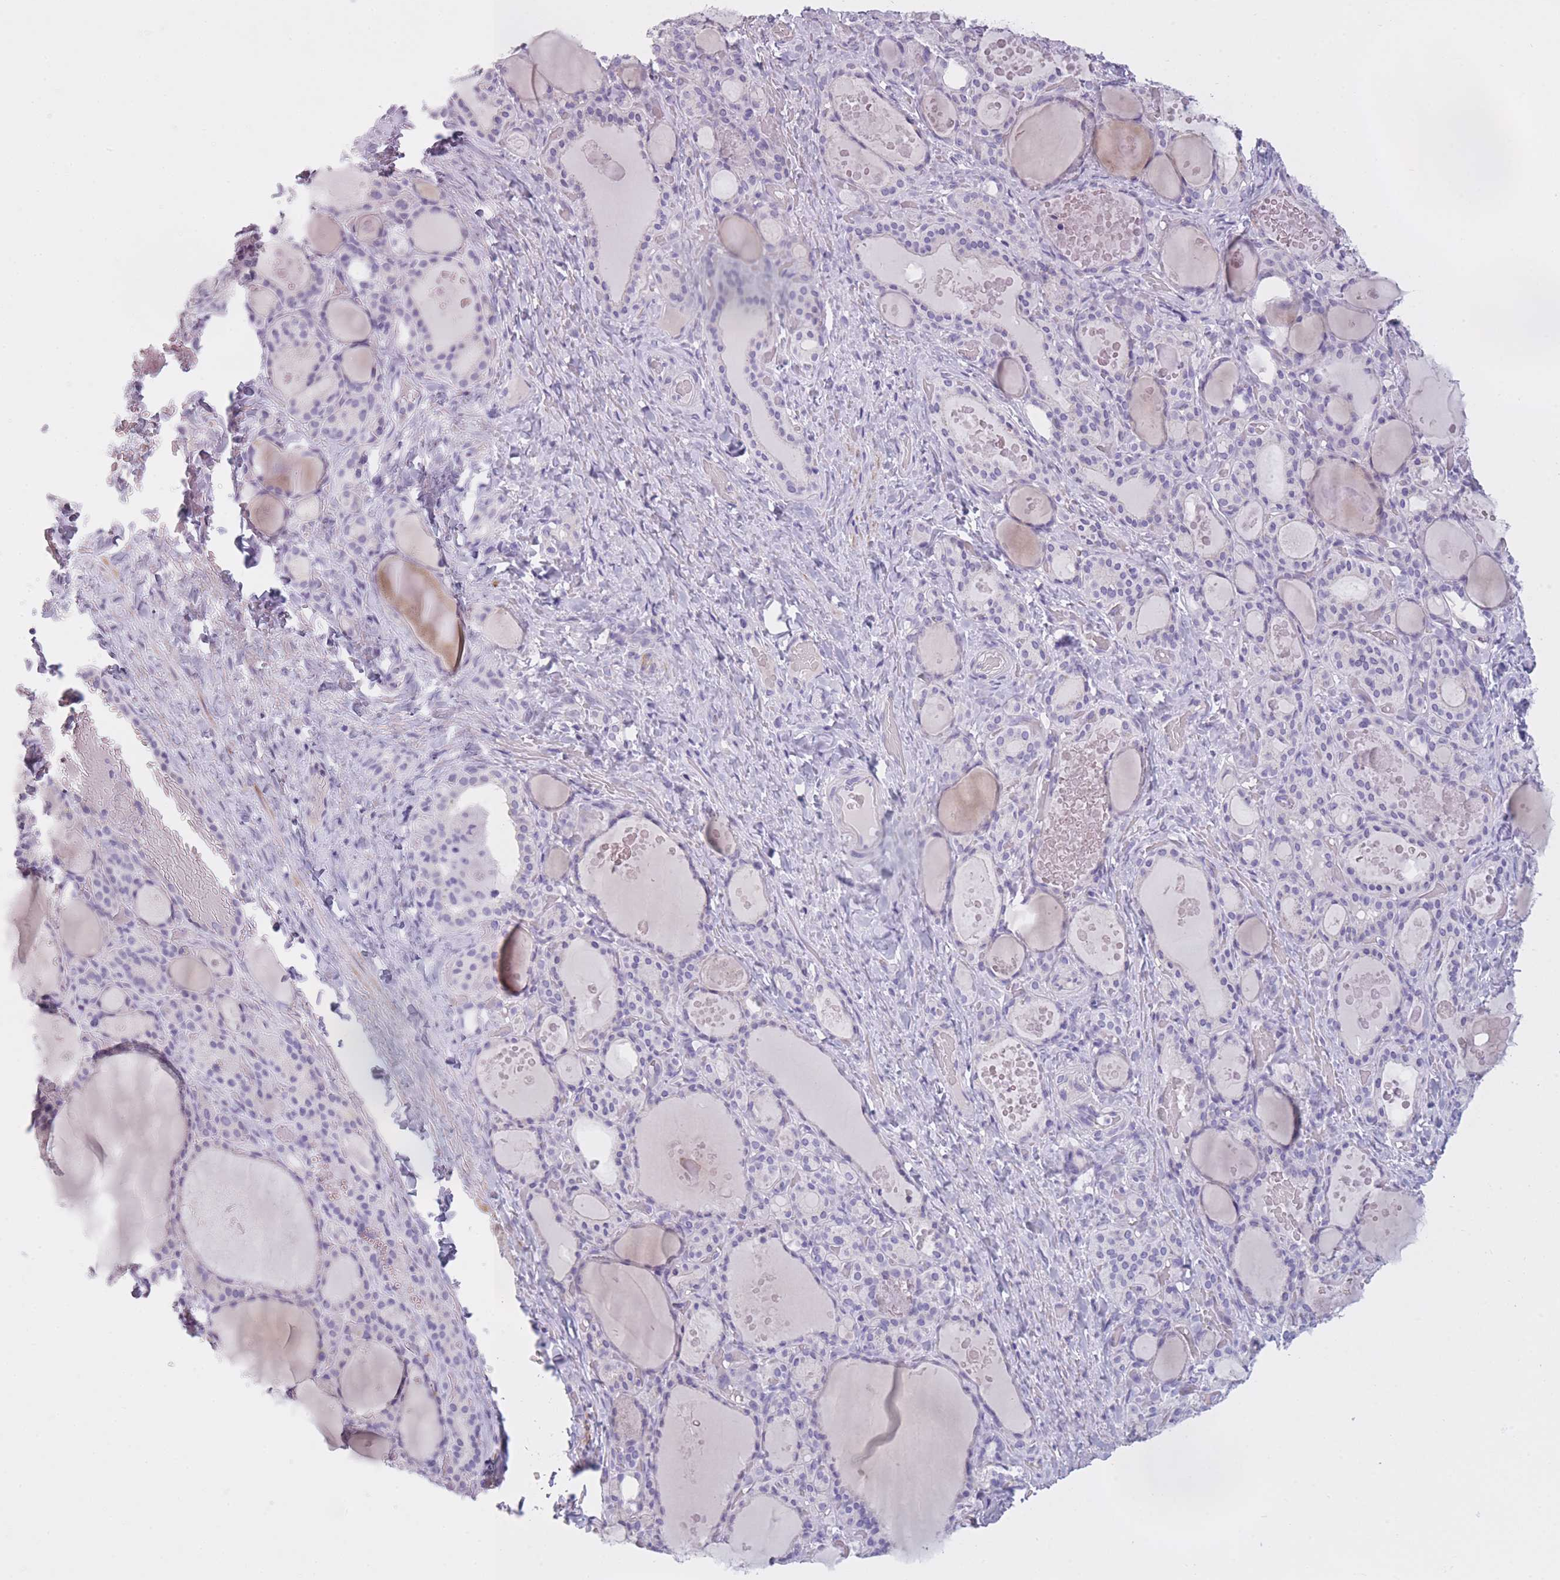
{"staining": {"intensity": "negative", "quantity": "none", "location": "none"}, "tissue": "thyroid gland", "cell_type": "Glandular cells", "image_type": "normal", "snomed": [{"axis": "morphology", "description": "Normal tissue, NOS"}, {"axis": "topography", "description": "Thyroid gland"}], "caption": "An image of thyroid gland stained for a protein demonstrates no brown staining in glandular cells. (DAB (3,3'-diaminobenzidine) IHC visualized using brightfield microscopy, high magnification).", "gene": "GOLGA6A", "patient": {"sex": "female", "age": 46}}